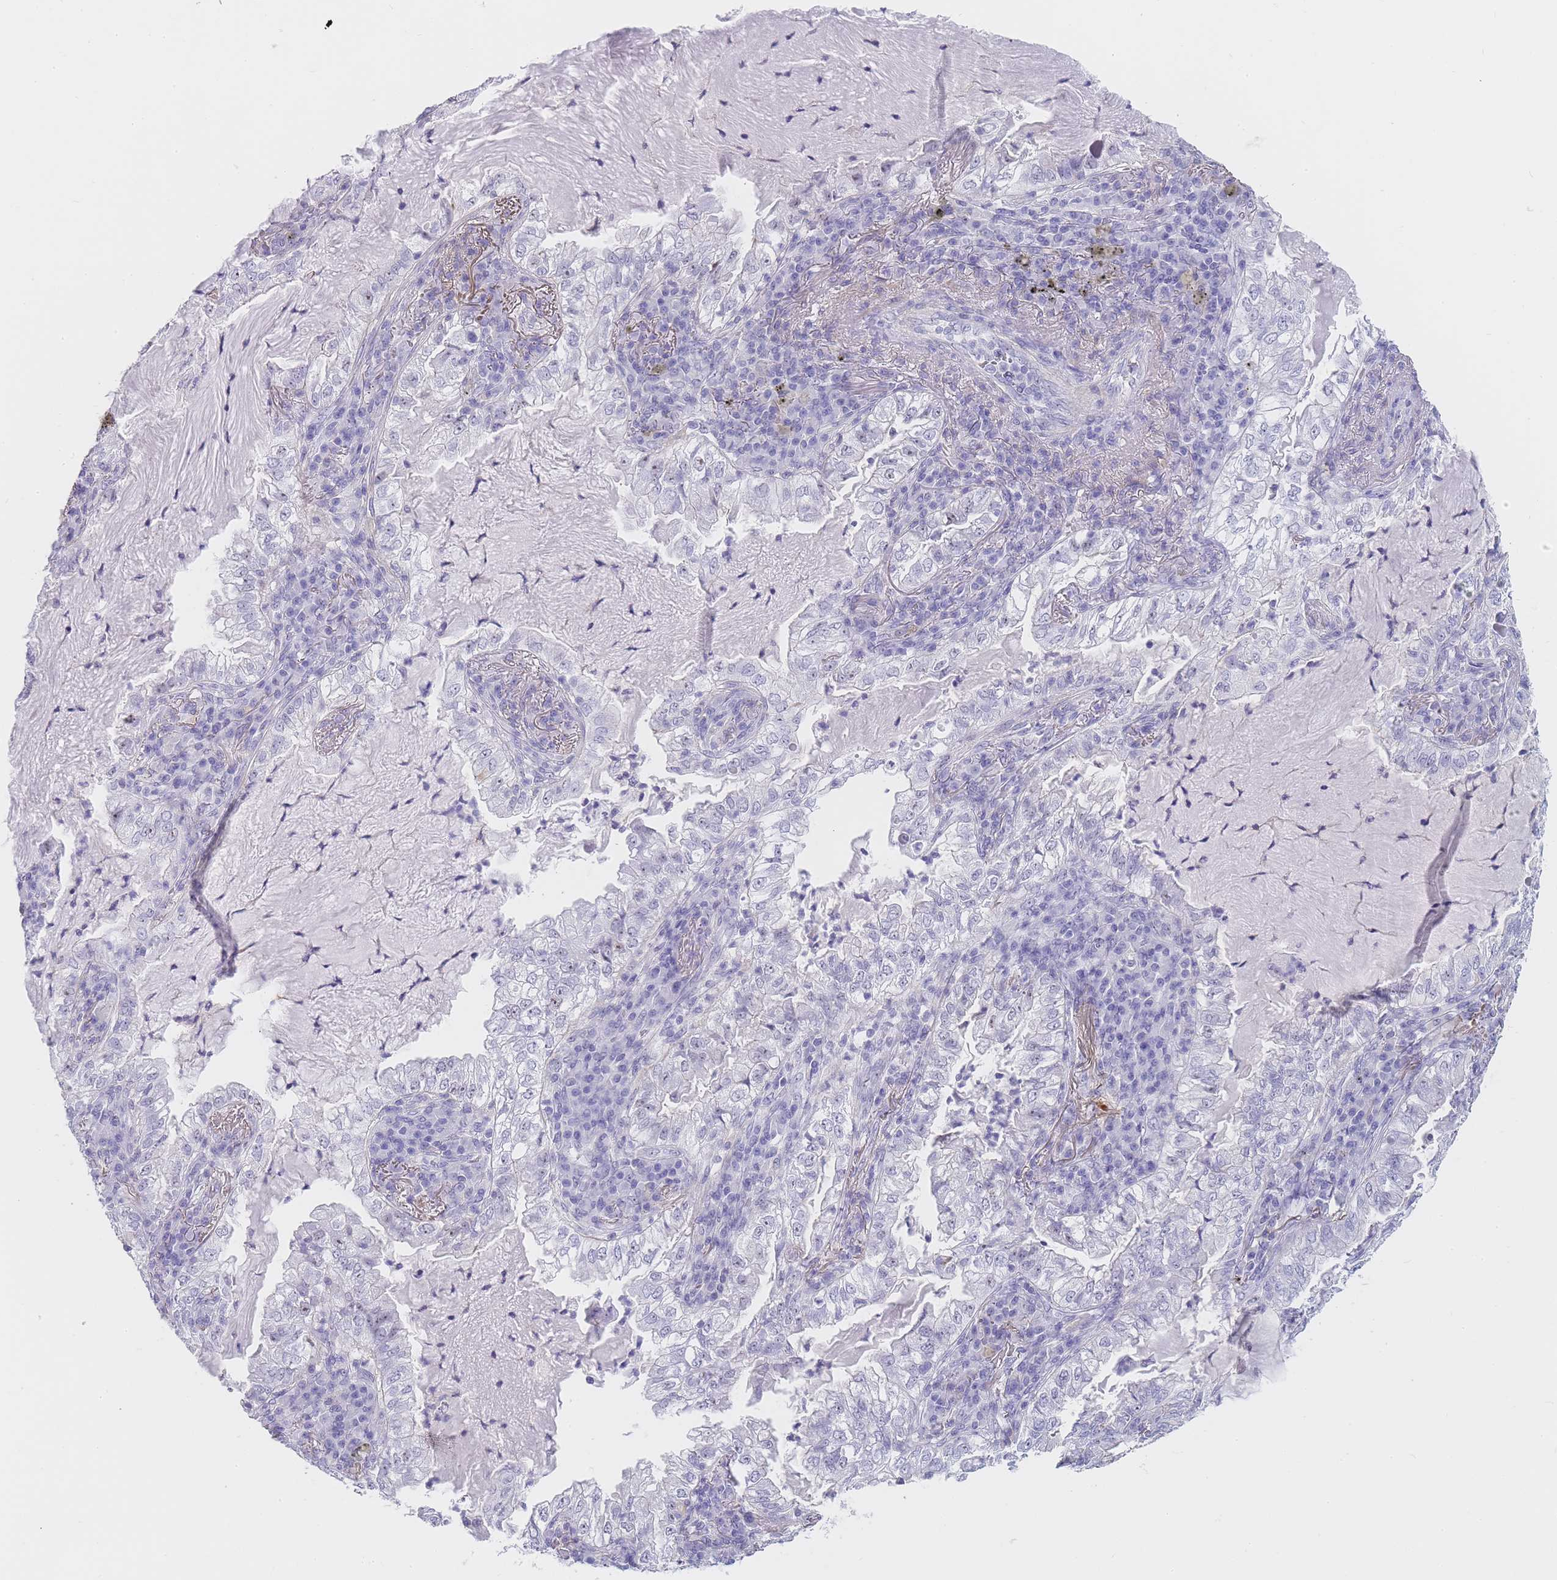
{"staining": {"intensity": "negative", "quantity": "none", "location": "none"}, "tissue": "lung cancer", "cell_type": "Tumor cells", "image_type": "cancer", "snomed": [{"axis": "morphology", "description": "Adenocarcinoma, NOS"}, {"axis": "topography", "description": "Lung"}], "caption": "The histopathology image exhibits no significant expression in tumor cells of lung cancer (adenocarcinoma). (Stains: DAB immunohistochemistry with hematoxylin counter stain, Microscopy: brightfield microscopy at high magnification).", "gene": "NOP14", "patient": {"sex": "female", "age": 73}}